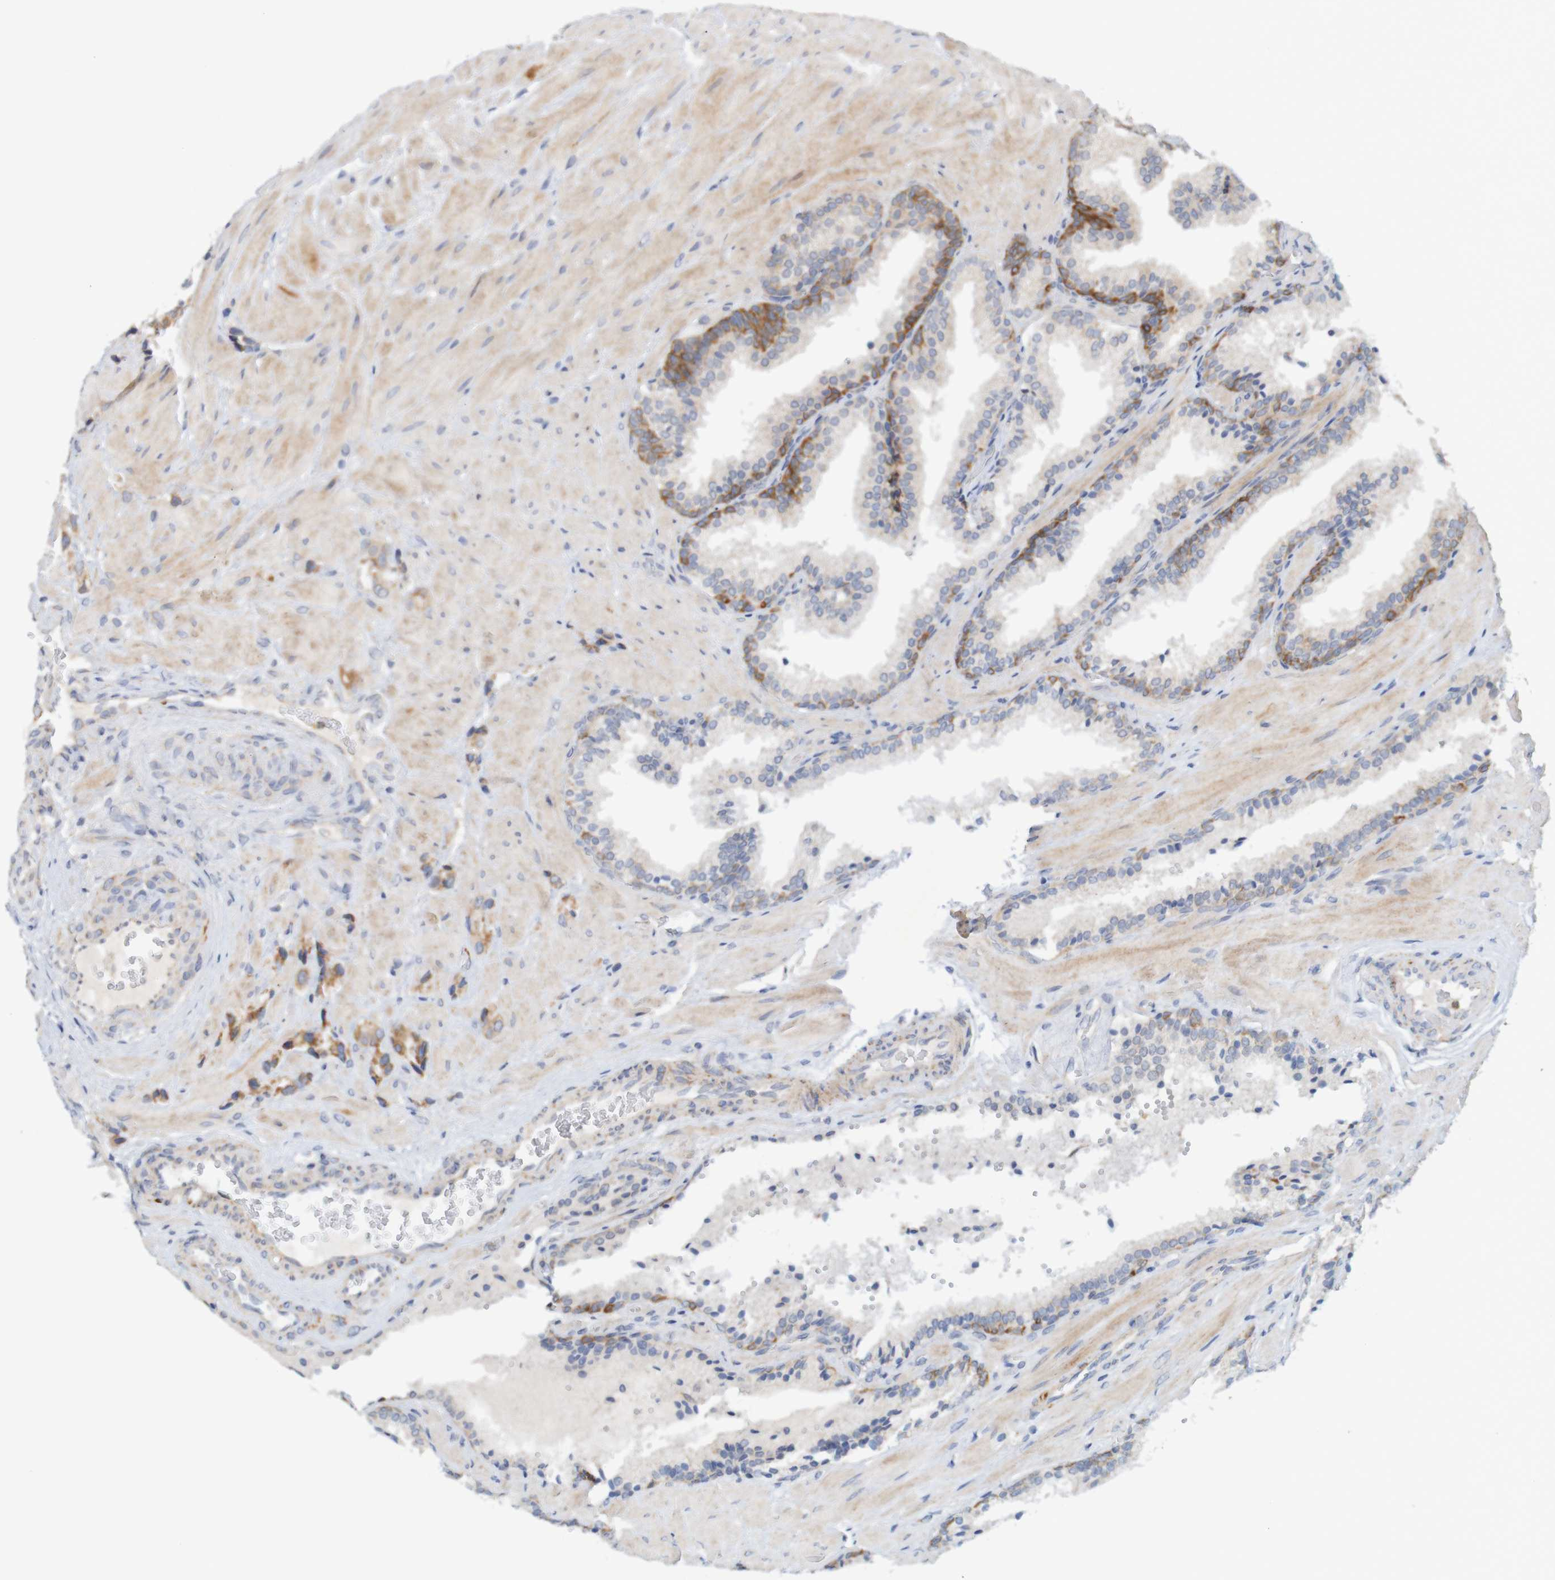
{"staining": {"intensity": "moderate", "quantity": ">75%", "location": "cytoplasmic/membranous"}, "tissue": "prostate cancer", "cell_type": "Tumor cells", "image_type": "cancer", "snomed": [{"axis": "morphology", "description": "Adenocarcinoma, High grade"}, {"axis": "topography", "description": "Prostate"}], "caption": "Tumor cells display medium levels of moderate cytoplasmic/membranous positivity in approximately >75% of cells in human prostate adenocarcinoma (high-grade).", "gene": "NAV2", "patient": {"sex": "male", "age": 64}}